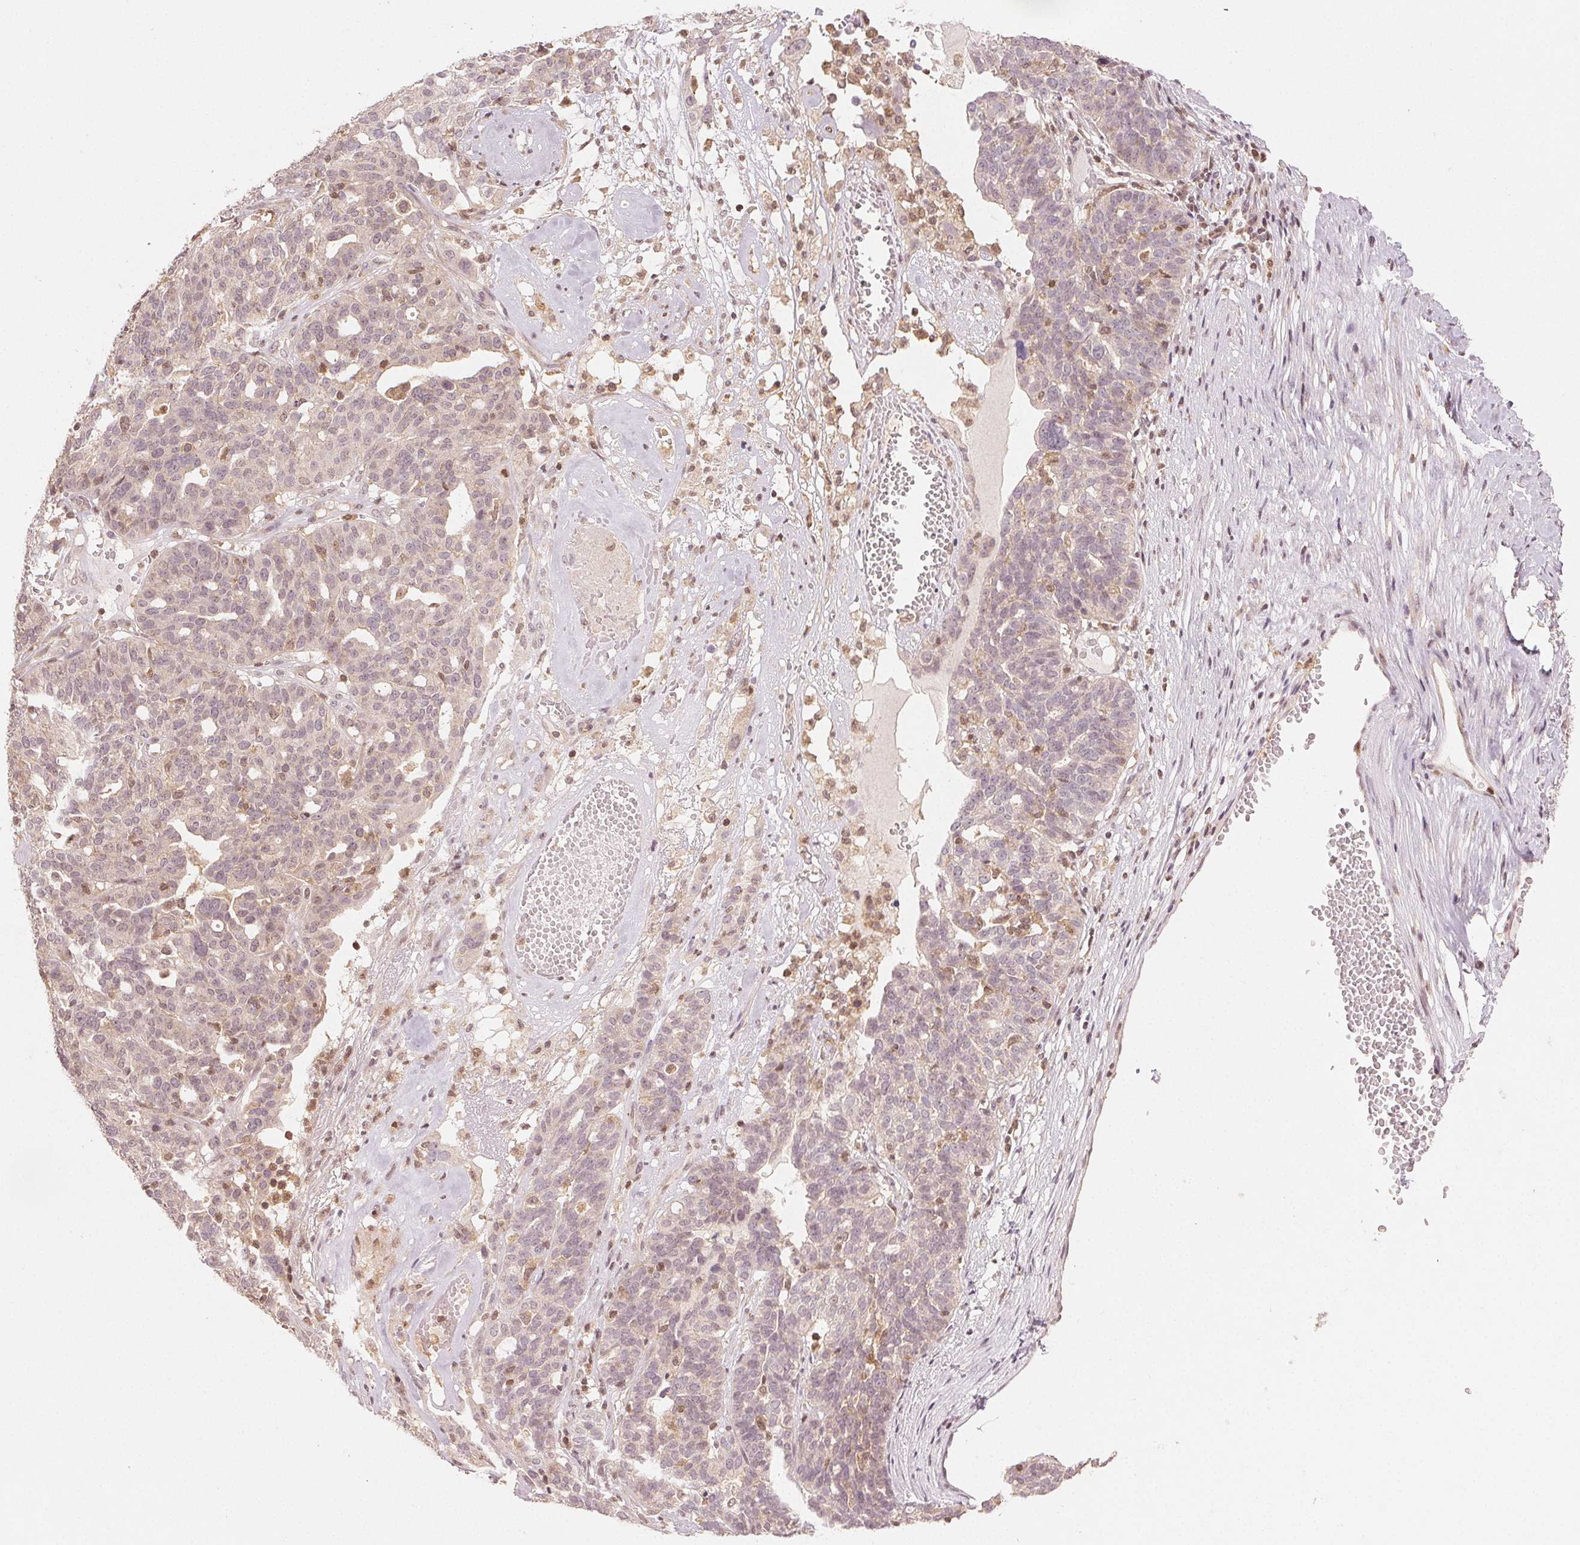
{"staining": {"intensity": "negative", "quantity": "none", "location": "none"}, "tissue": "ovarian cancer", "cell_type": "Tumor cells", "image_type": "cancer", "snomed": [{"axis": "morphology", "description": "Cystadenocarcinoma, serous, NOS"}, {"axis": "topography", "description": "Ovary"}], "caption": "IHC of serous cystadenocarcinoma (ovarian) exhibits no positivity in tumor cells.", "gene": "MAPK14", "patient": {"sex": "female", "age": 59}}